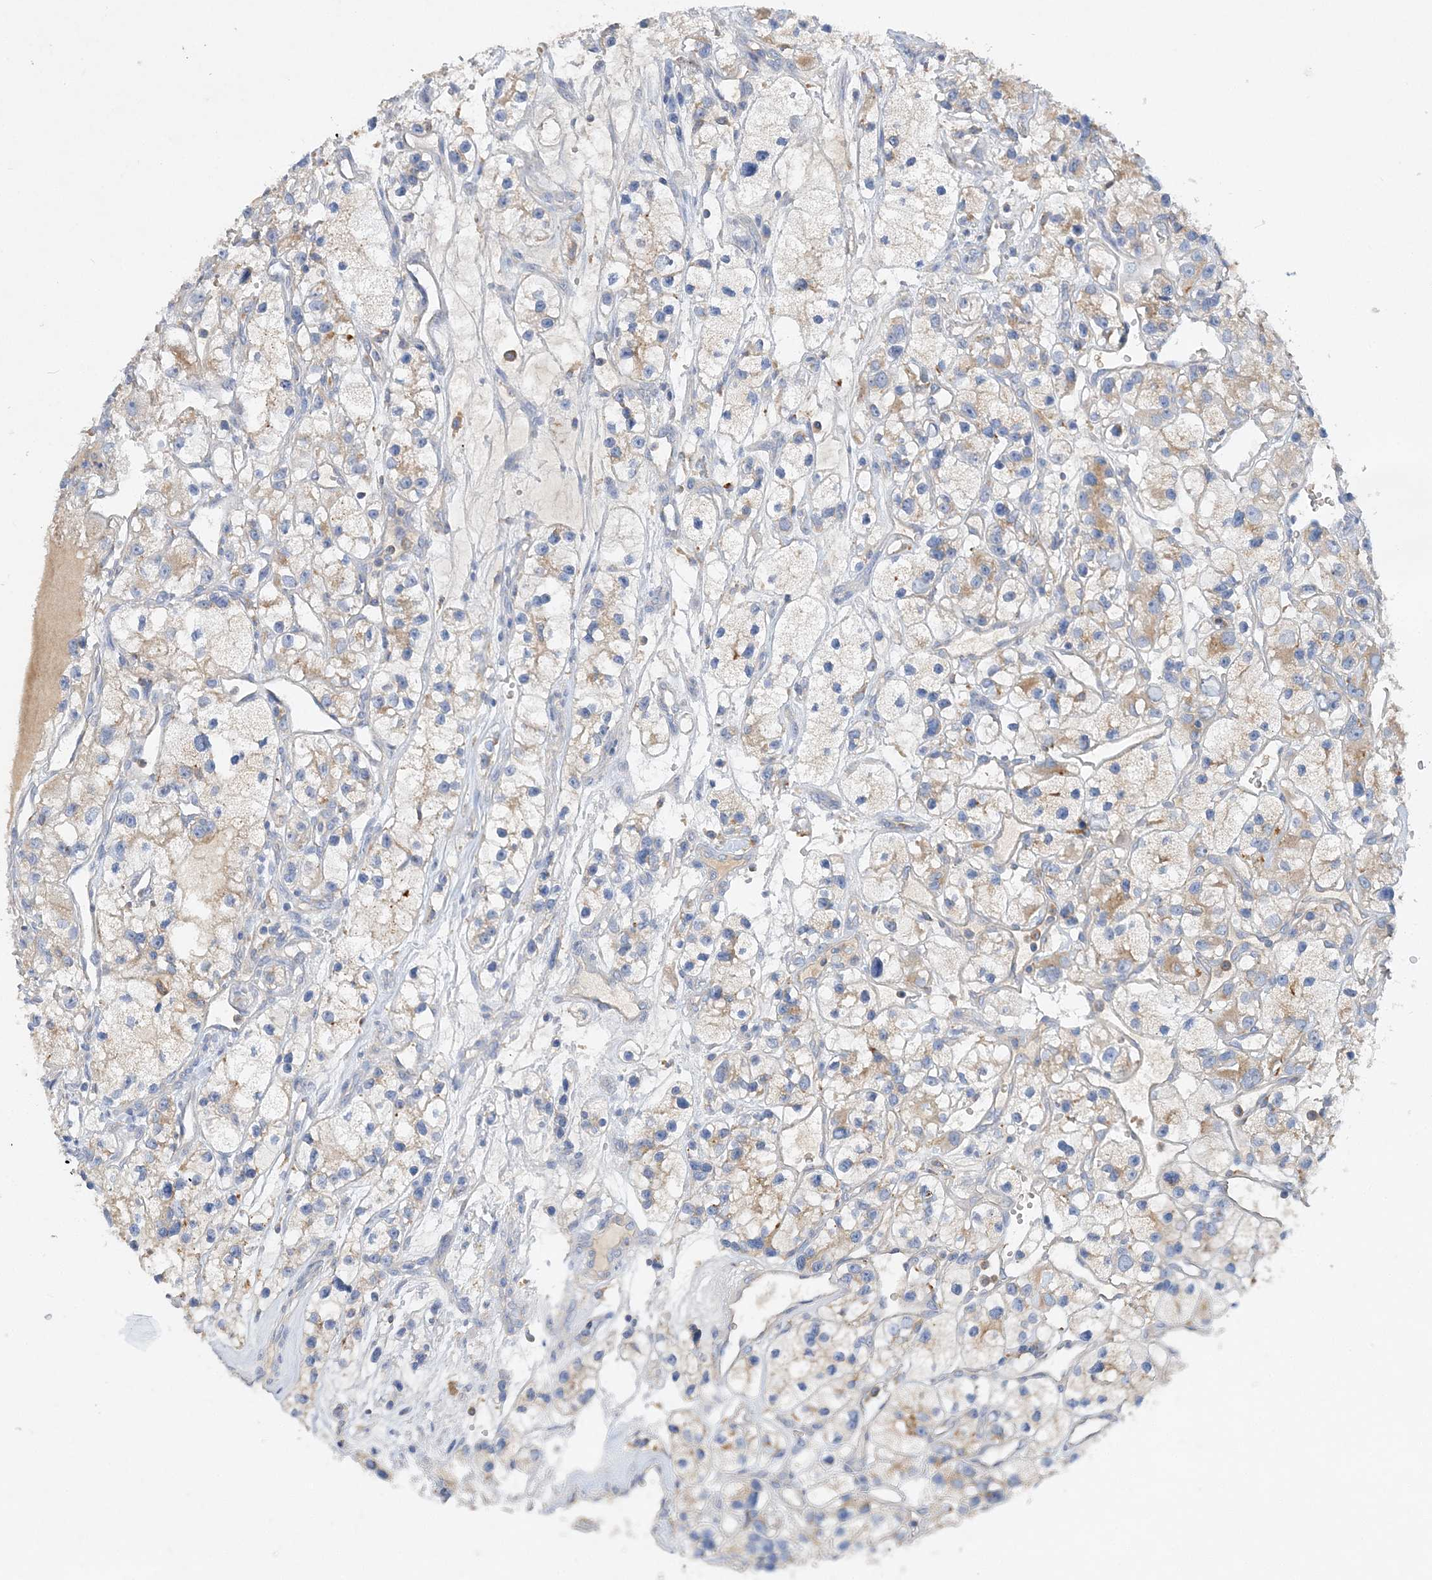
{"staining": {"intensity": "weak", "quantity": "25%-75%", "location": "cytoplasmic/membranous"}, "tissue": "renal cancer", "cell_type": "Tumor cells", "image_type": "cancer", "snomed": [{"axis": "morphology", "description": "Adenocarcinoma, NOS"}, {"axis": "topography", "description": "Kidney"}], "caption": "The micrograph exhibits a brown stain indicating the presence of a protein in the cytoplasmic/membranous of tumor cells in renal adenocarcinoma.", "gene": "GRINA", "patient": {"sex": "female", "age": 57}}